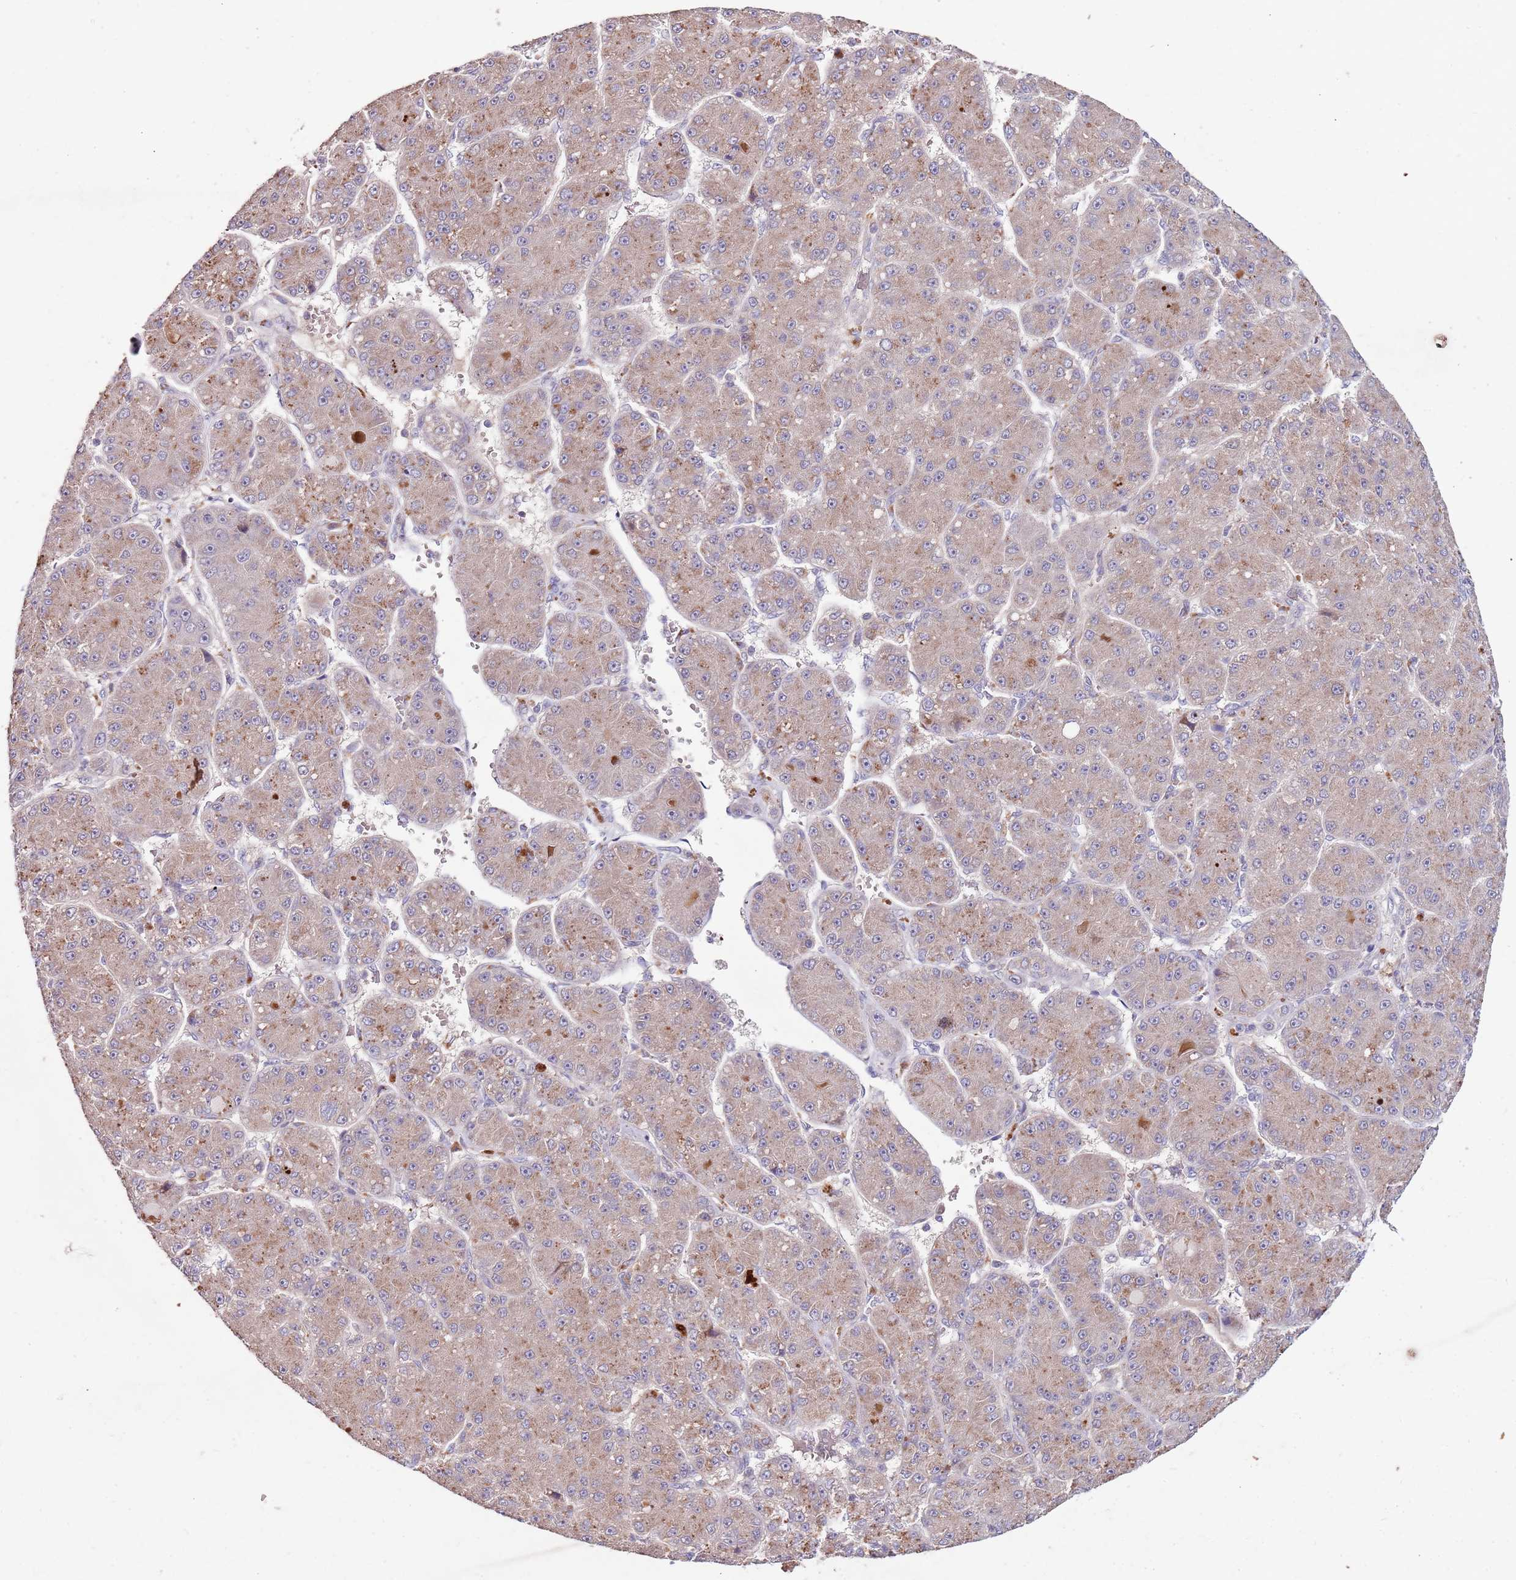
{"staining": {"intensity": "weak", "quantity": ">75%", "location": "cytoplasmic/membranous"}, "tissue": "liver cancer", "cell_type": "Tumor cells", "image_type": "cancer", "snomed": [{"axis": "morphology", "description": "Carcinoma, Hepatocellular, NOS"}, {"axis": "topography", "description": "Liver"}], "caption": "An immunohistochemistry (IHC) image of neoplastic tissue is shown. Protein staining in brown highlights weak cytoplasmic/membranous positivity in liver hepatocellular carcinoma within tumor cells.", "gene": "NRDE2", "patient": {"sex": "male", "age": 67}}